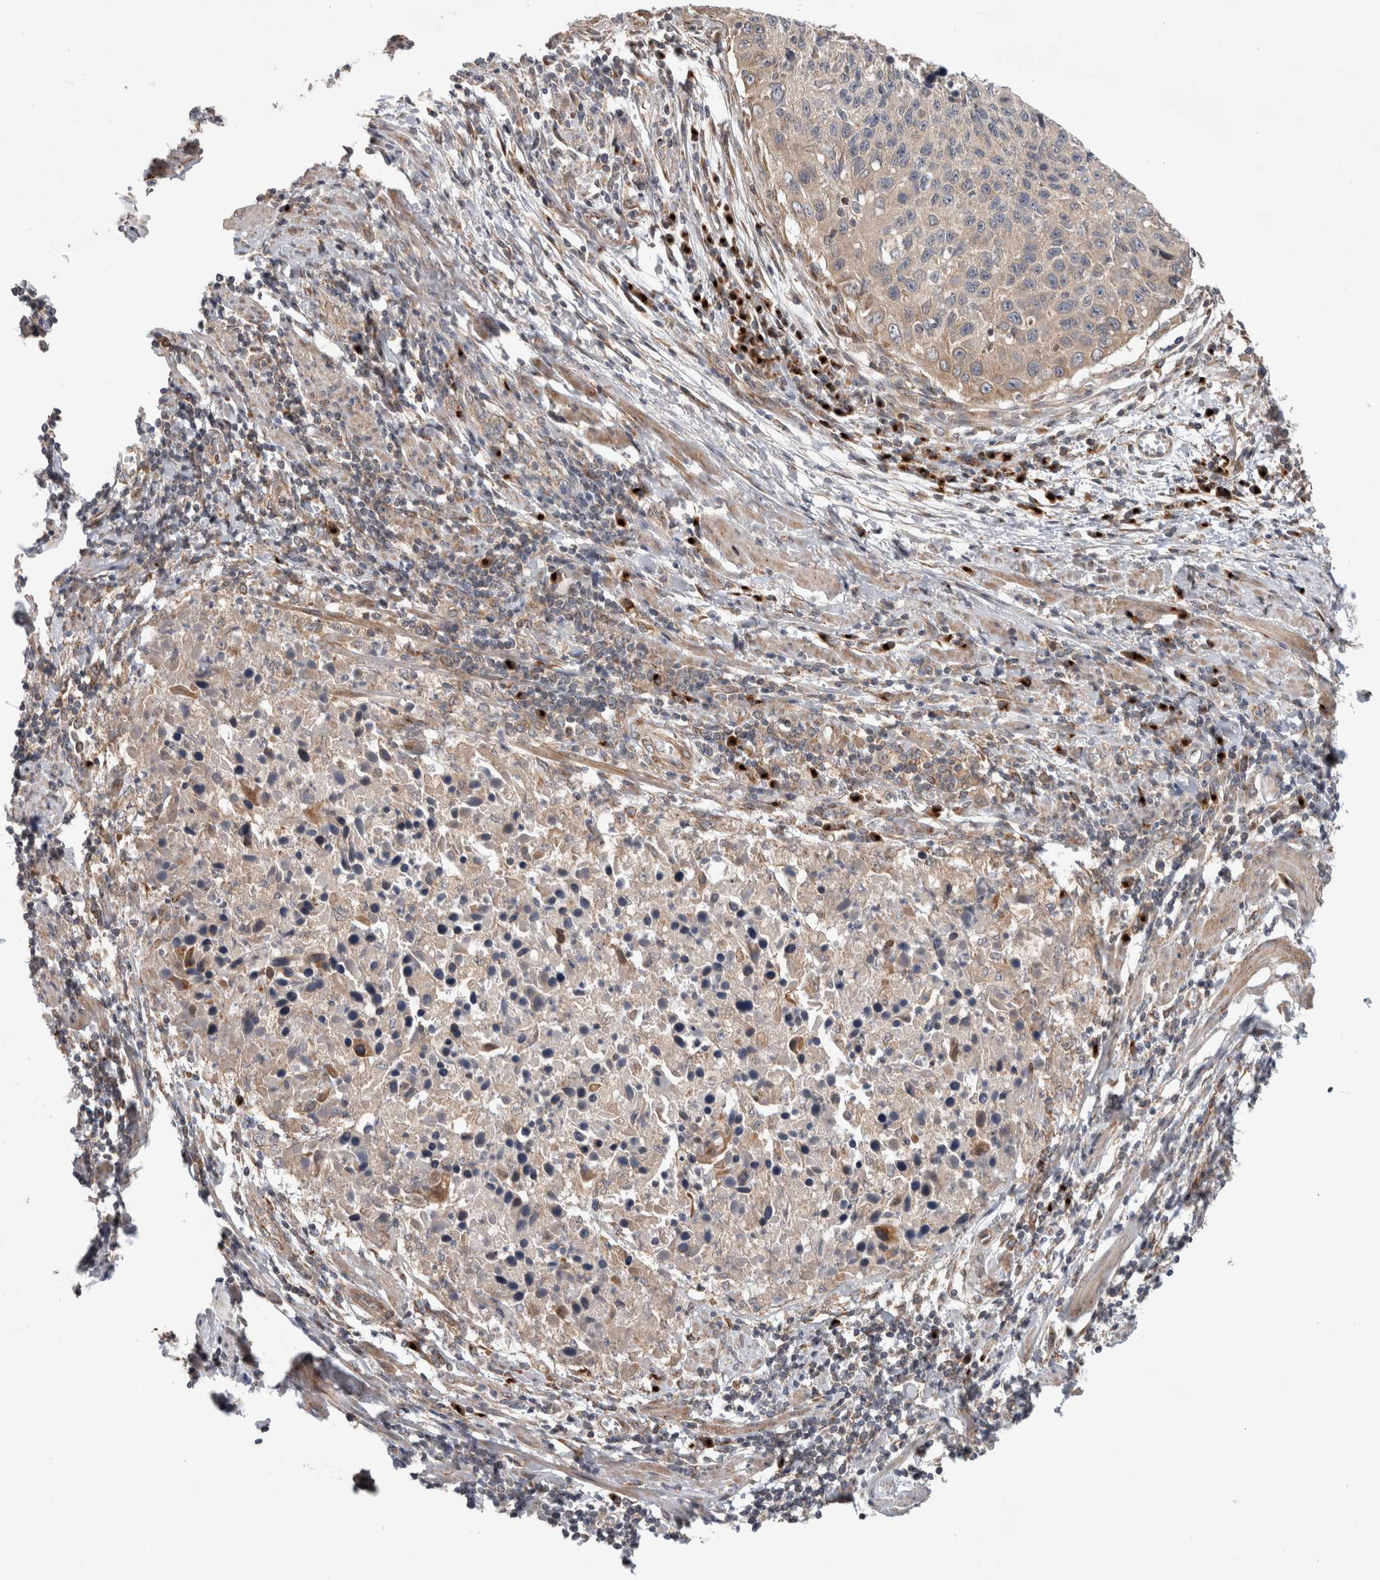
{"staining": {"intensity": "weak", "quantity": "25%-75%", "location": "cytoplasmic/membranous"}, "tissue": "cervical cancer", "cell_type": "Tumor cells", "image_type": "cancer", "snomed": [{"axis": "morphology", "description": "Squamous cell carcinoma, NOS"}, {"axis": "topography", "description": "Cervix"}], "caption": "Immunohistochemical staining of cervical cancer (squamous cell carcinoma) exhibits weak cytoplasmic/membranous protein staining in approximately 25%-75% of tumor cells.", "gene": "TRIM5", "patient": {"sex": "female", "age": 53}}